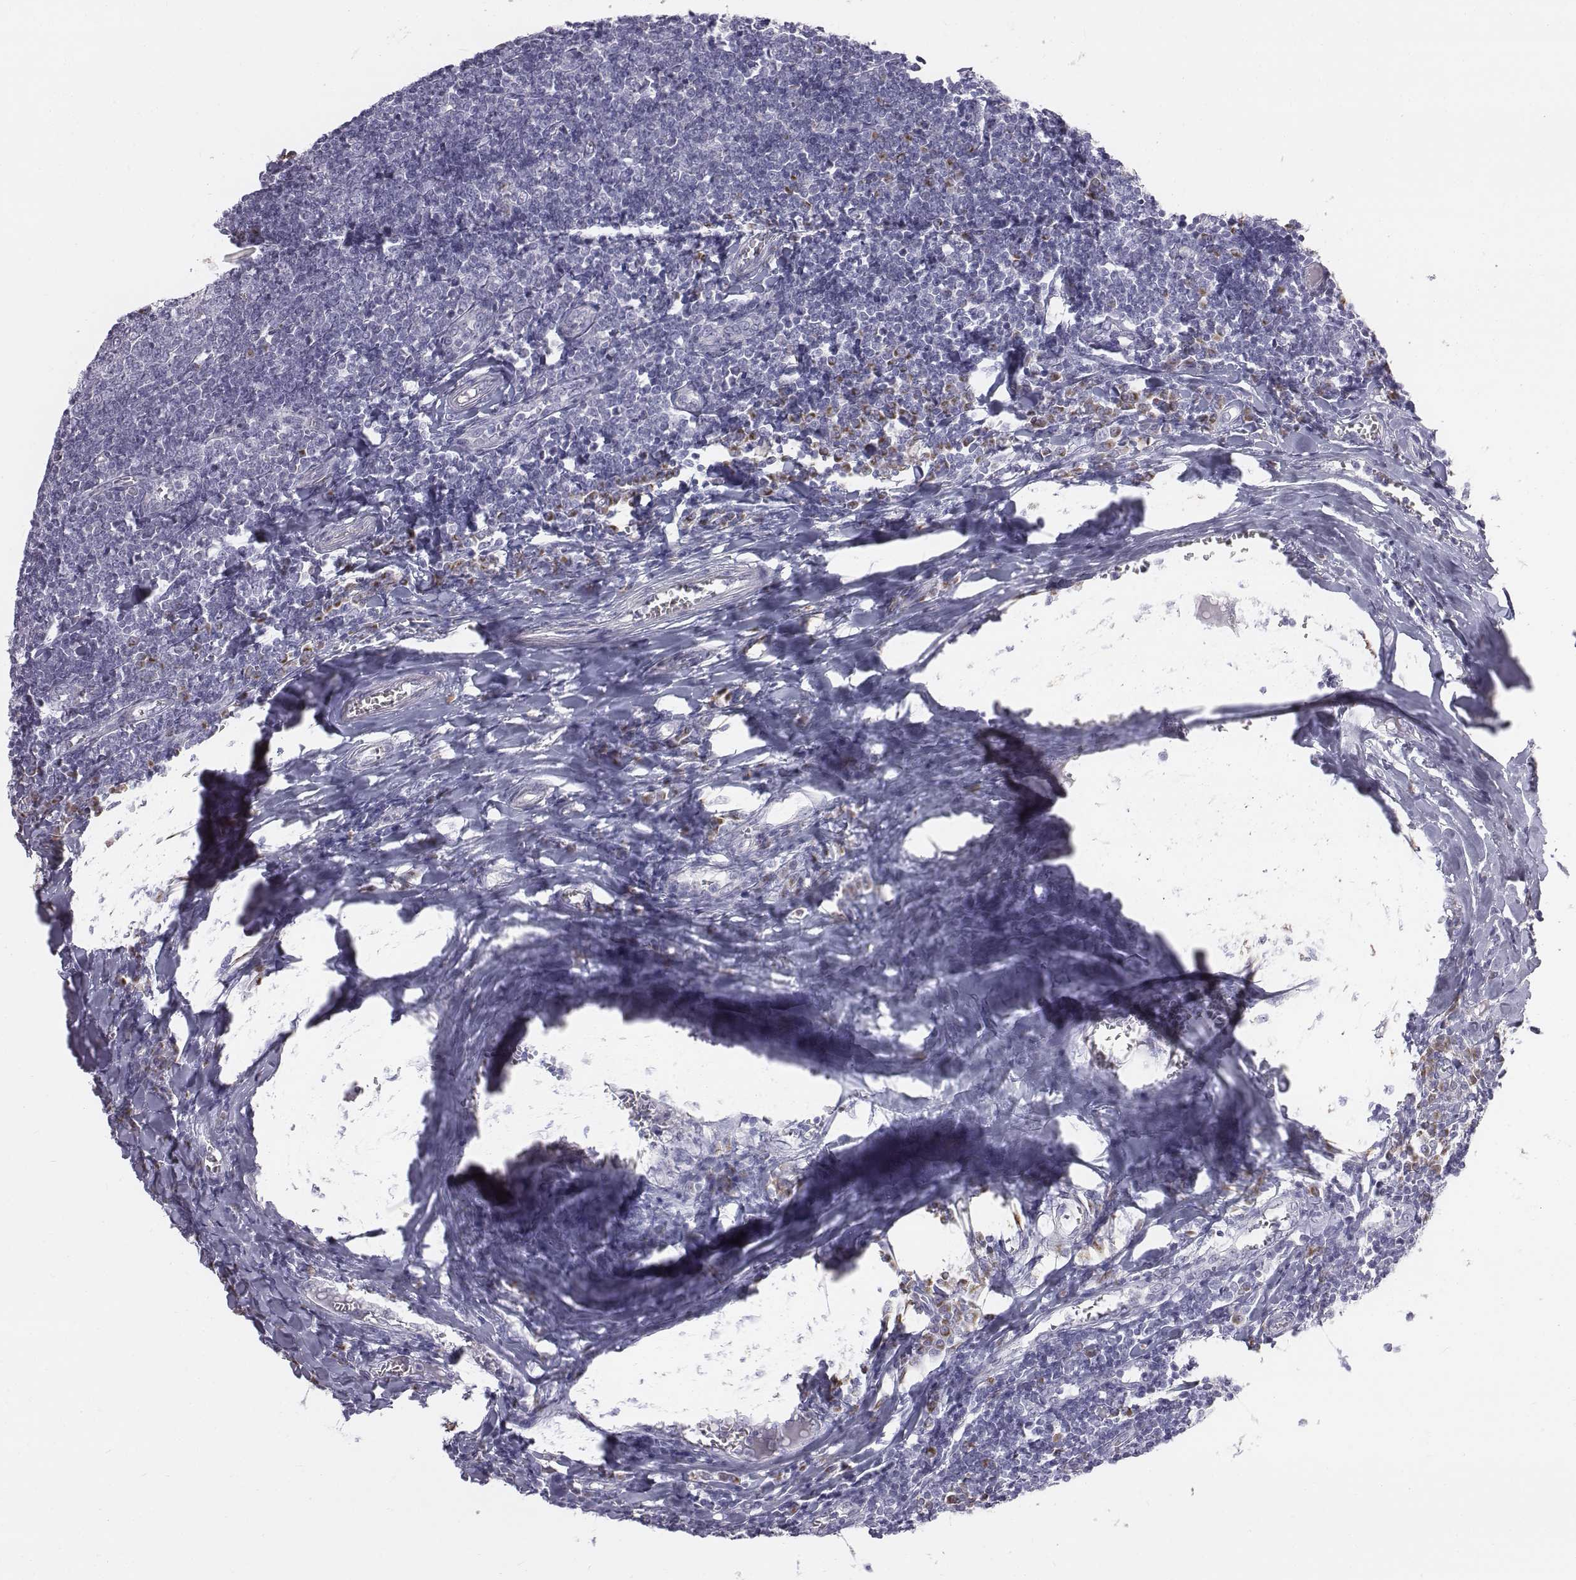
{"staining": {"intensity": "negative", "quantity": "none", "location": "none"}, "tissue": "tonsil", "cell_type": "Germinal center cells", "image_type": "normal", "snomed": [{"axis": "morphology", "description": "Normal tissue, NOS"}, {"axis": "topography", "description": "Tonsil"}], "caption": "High magnification brightfield microscopy of unremarkable tonsil stained with DAB (3,3'-diaminobenzidine) (brown) and counterstained with hematoxylin (blue): germinal center cells show no significant expression. The staining was performed using DAB (3,3'-diaminobenzidine) to visualize the protein expression in brown, while the nuclei were stained in blue with hematoxylin (Magnification: 20x).", "gene": "C6orf58", "patient": {"sex": "female", "age": 12}}